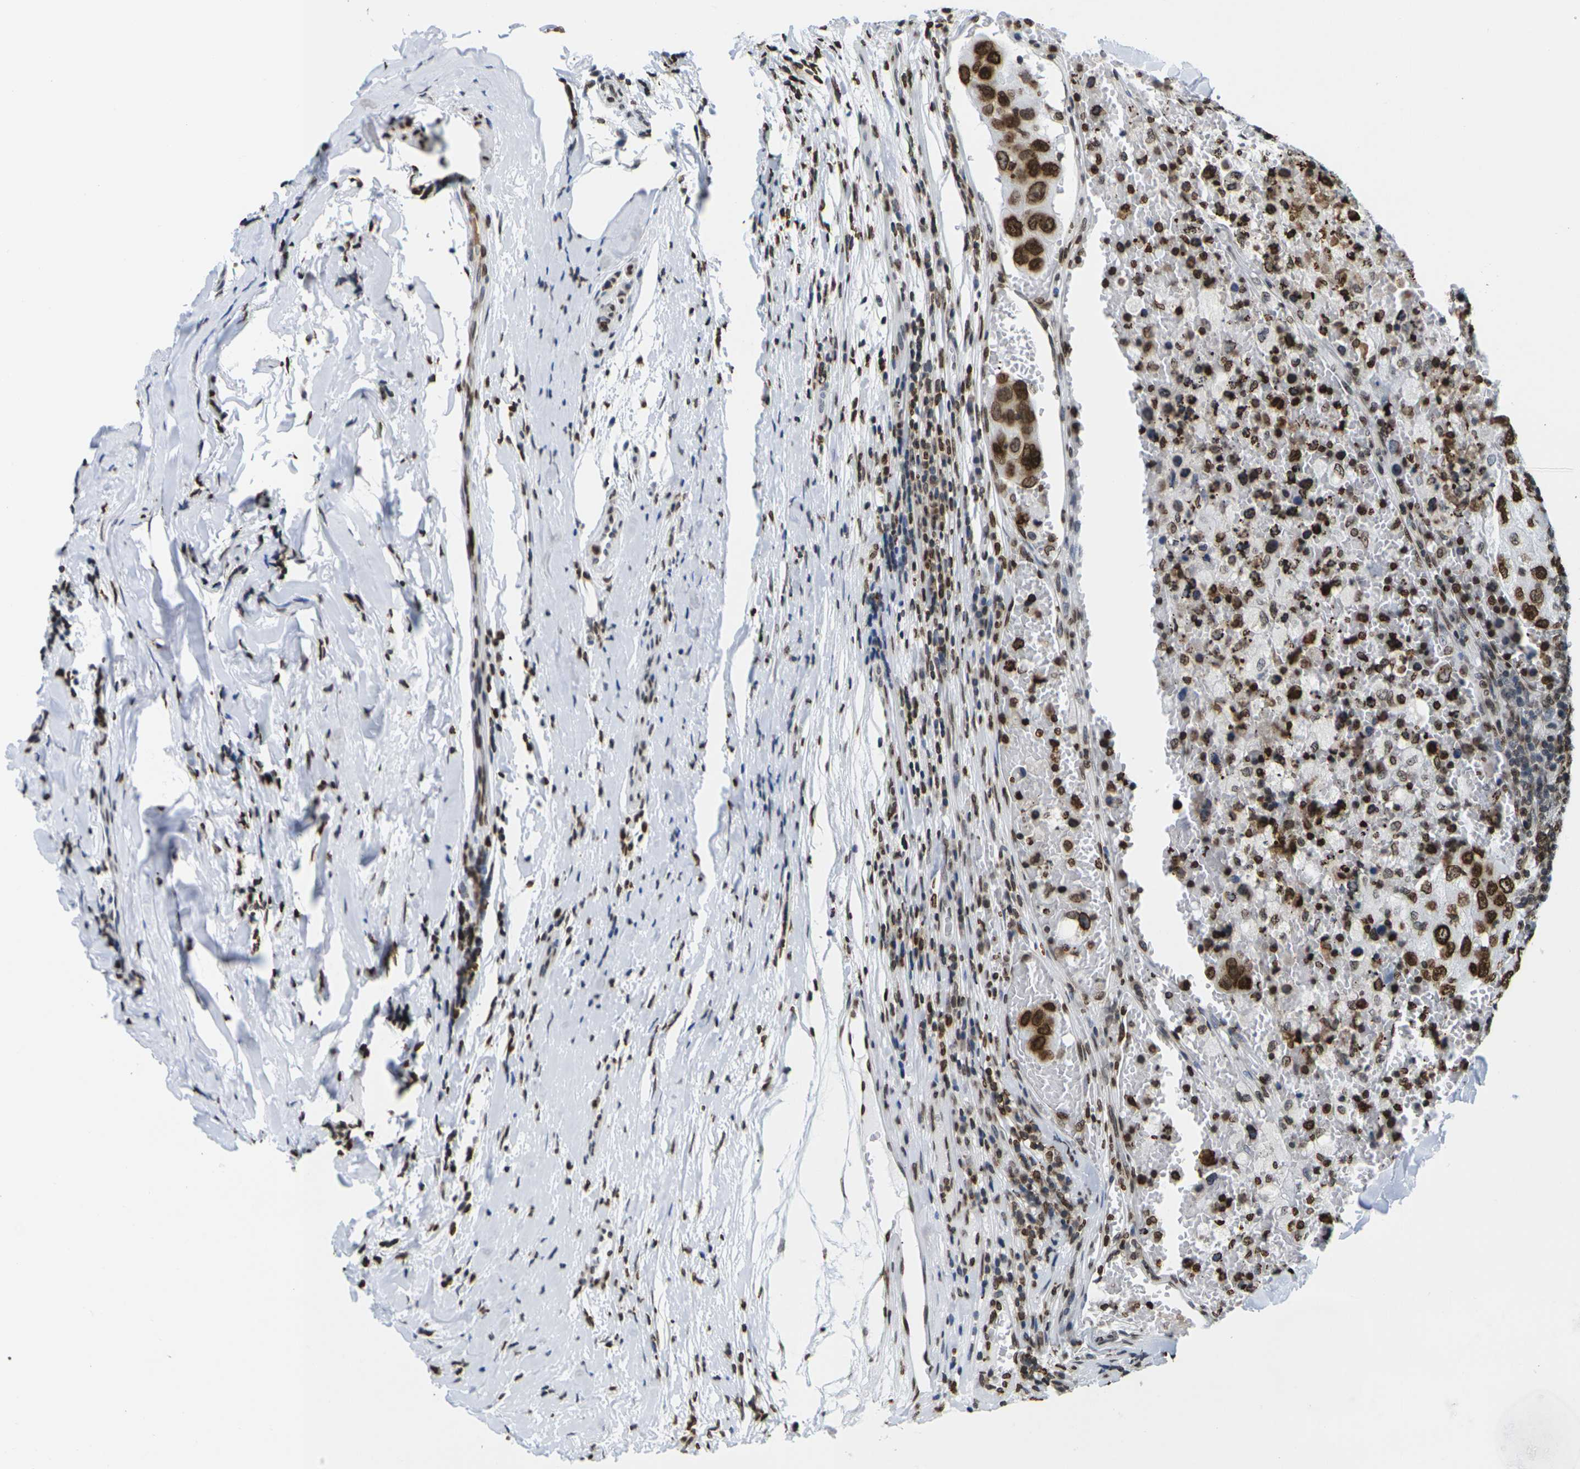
{"staining": {"intensity": "strong", "quantity": ">75%", "location": "cytoplasmic/membranous,nuclear"}, "tissue": "urothelial cancer", "cell_type": "Tumor cells", "image_type": "cancer", "snomed": [{"axis": "morphology", "description": "Urothelial carcinoma, High grade"}, {"axis": "topography", "description": "Lymph node"}, {"axis": "topography", "description": "Urinary bladder"}], "caption": "The photomicrograph exhibits staining of urothelial cancer, revealing strong cytoplasmic/membranous and nuclear protein positivity (brown color) within tumor cells.", "gene": "H2AC21", "patient": {"sex": "male", "age": 51}}